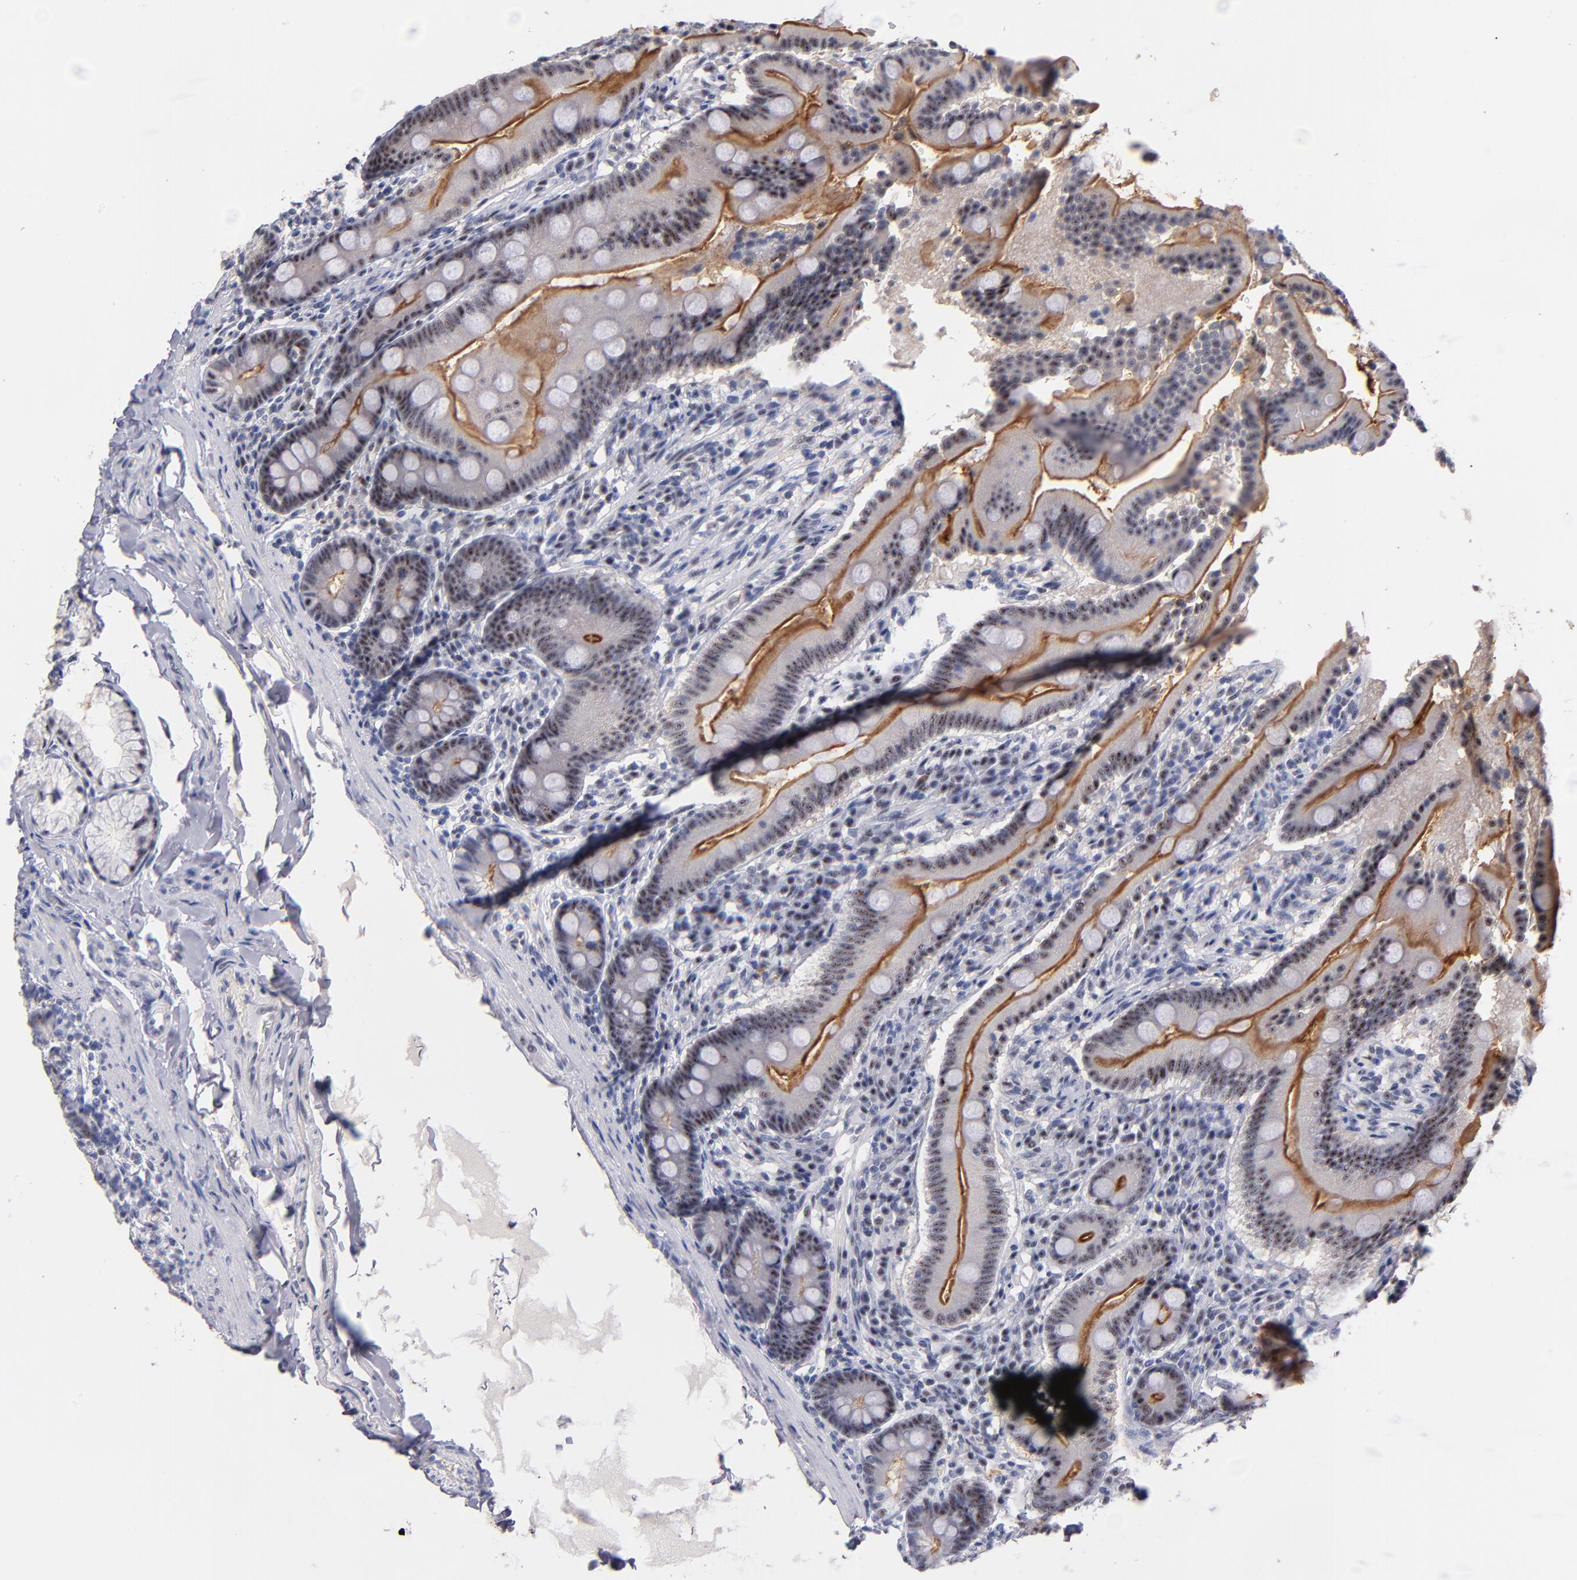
{"staining": {"intensity": "strong", "quantity": "25%-75%", "location": "cytoplasmic/membranous,nuclear"}, "tissue": "duodenum", "cell_type": "Glandular cells", "image_type": "normal", "snomed": [{"axis": "morphology", "description": "Normal tissue, NOS"}, {"axis": "topography", "description": "Duodenum"}], "caption": "The image displays a brown stain indicating the presence of a protein in the cytoplasmic/membranous,nuclear of glandular cells in duodenum. (DAB IHC, brown staining for protein, blue staining for nuclei).", "gene": "RAF1", "patient": {"sex": "male", "age": 50}}